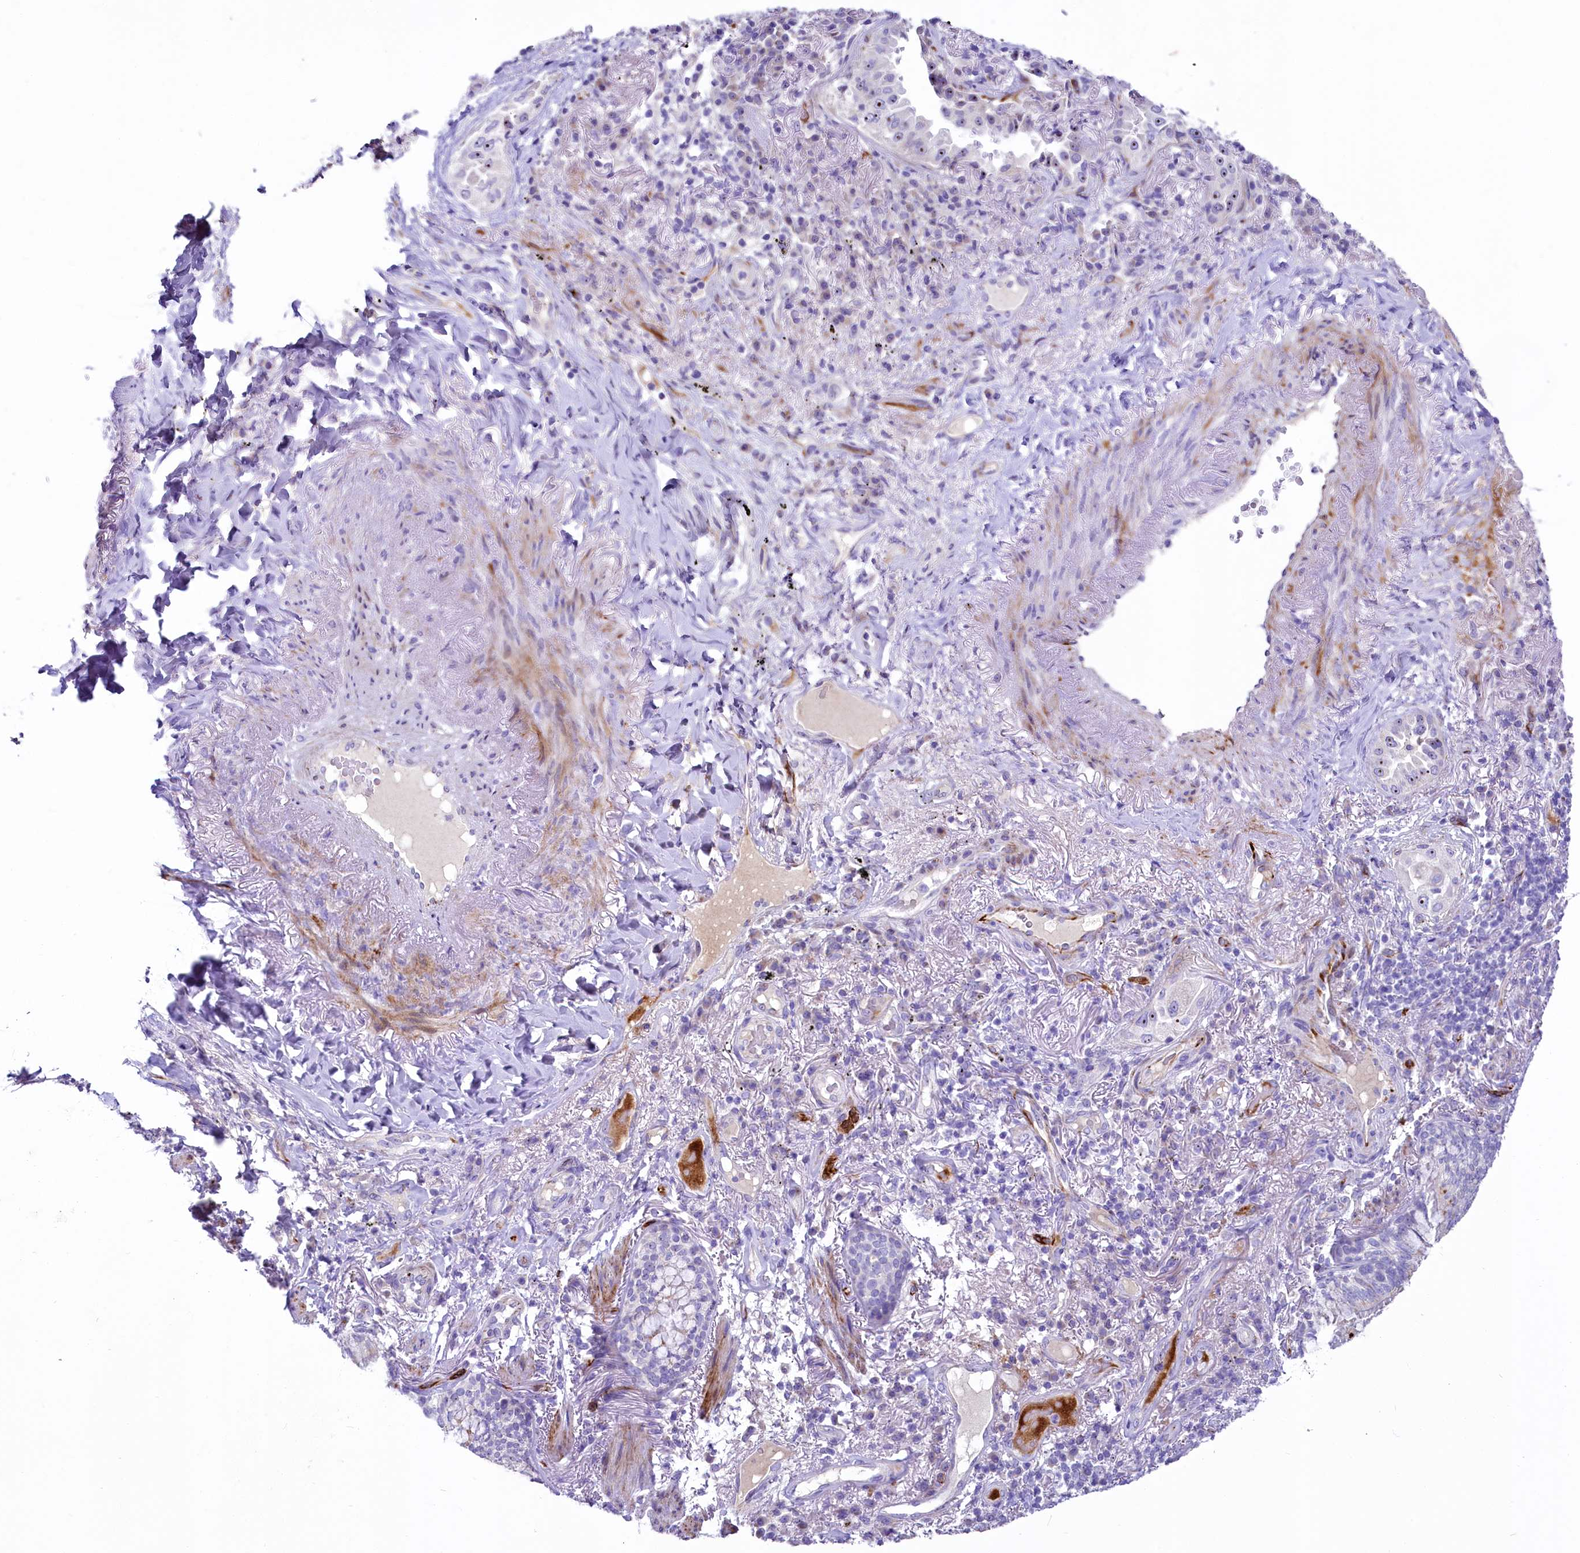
{"staining": {"intensity": "moderate", "quantity": "25%-75%", "location": "nuclear"}, "tissue": "lung cancer", "cell_type": "Tumor cells", "image_type": "cancer", "snomed": [{"axis": "morphology", "description": "Adenocarcinoma, NOS"}, {"axis": "topography", "description": "Lung"}], "caption": "Lung cancer (adenocarcinoma) tissue exhibits moderate nuclear staining in approximately 25%-75% of tumor cells, visualized by immunohistochemistry.", "gene": "SH3TC2", "patient": {"sex": "female", "age": 69}}